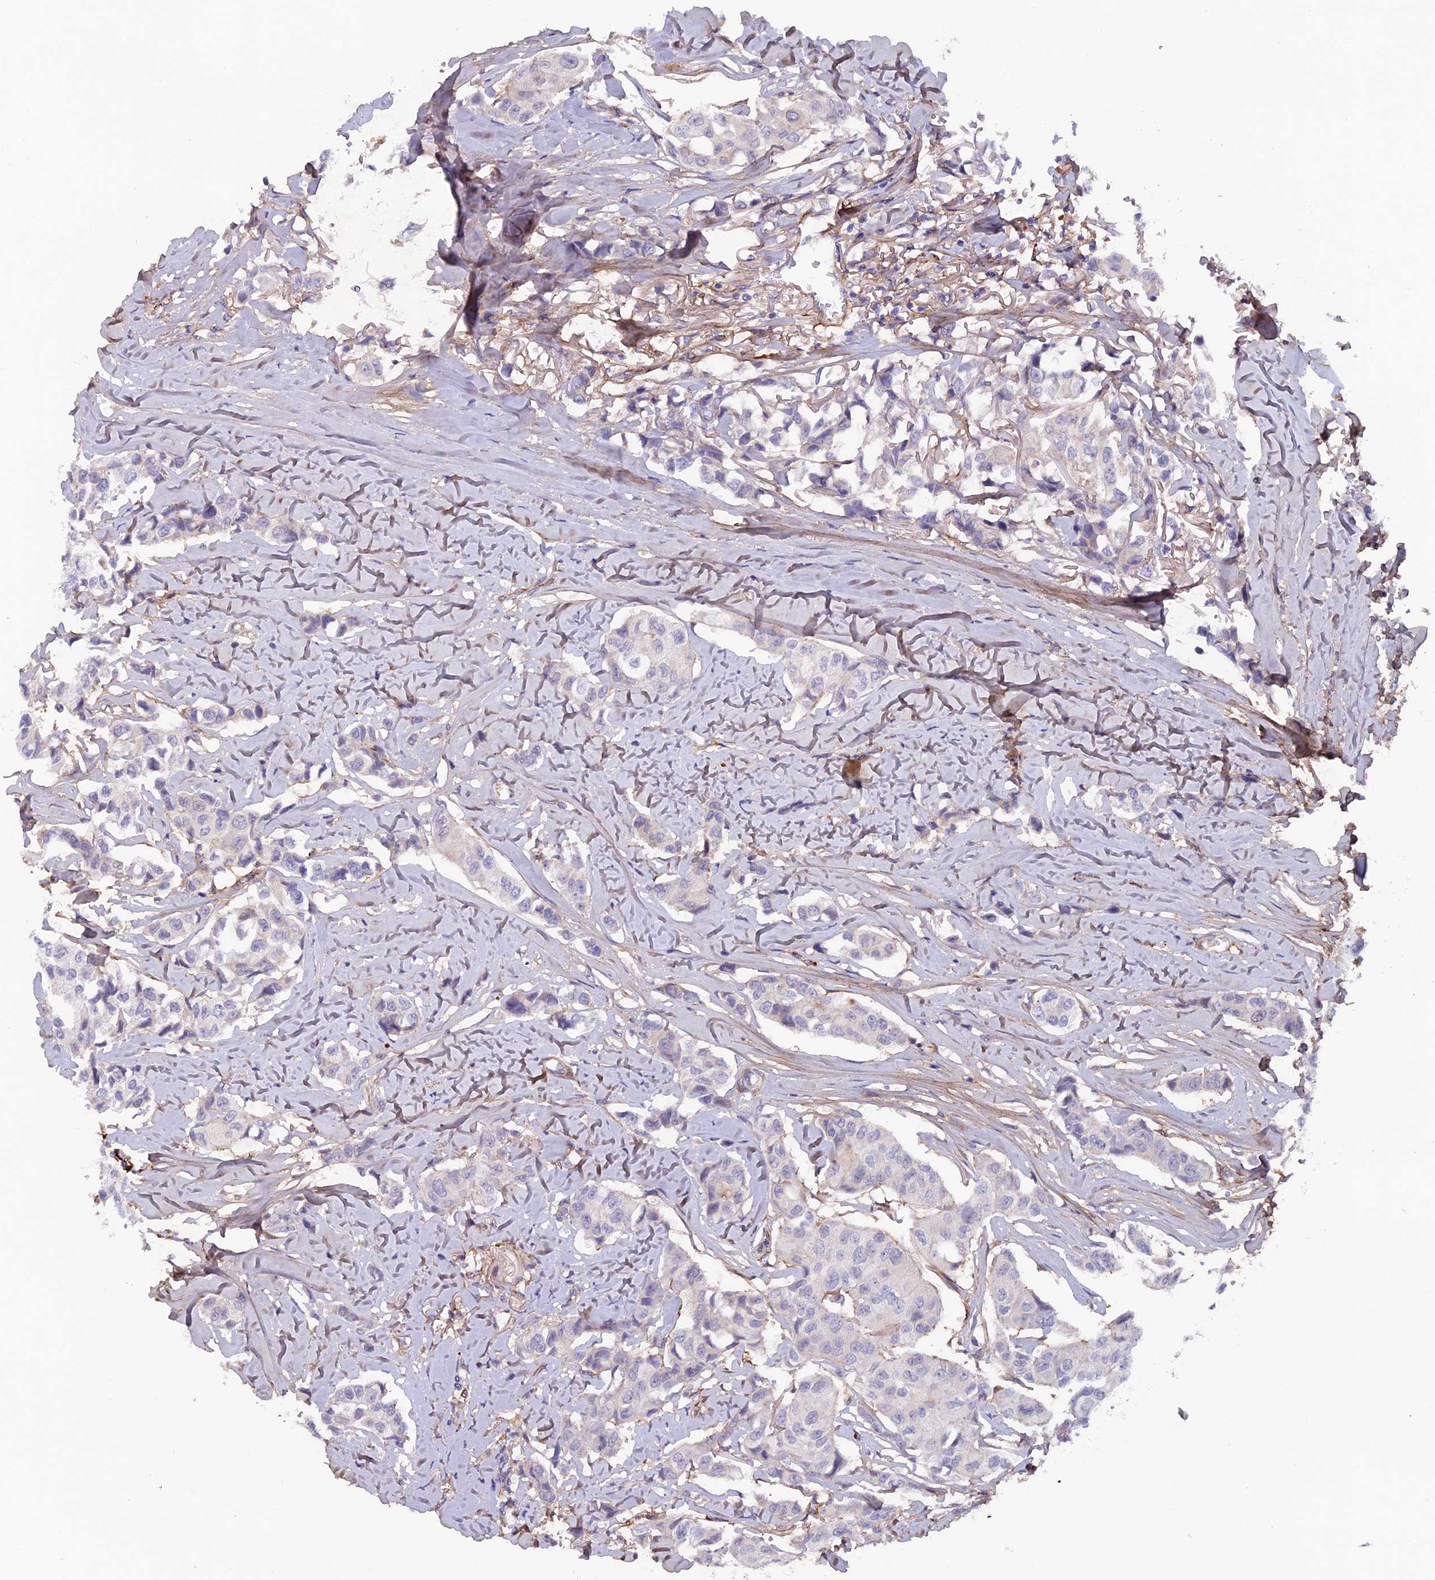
{"staining": {"intensity": "negative", "quantity": "none", "location": "none"}, "tissue": "breast cancer", "cell_type": "Tumor cells", "image_type": "cancer", "snomed": [{"axis": "morphology", "description": "Duct carcinoma"}, {"axis": "topography", "description": "Breast"}], "caption": "Human breast cancer (invasive ductal carcinoma) stained for a protein using IHC exhibits no expression in tumor cells.", "gene": "COL4A3", "patient": {"sex": "female", "age": 80}}